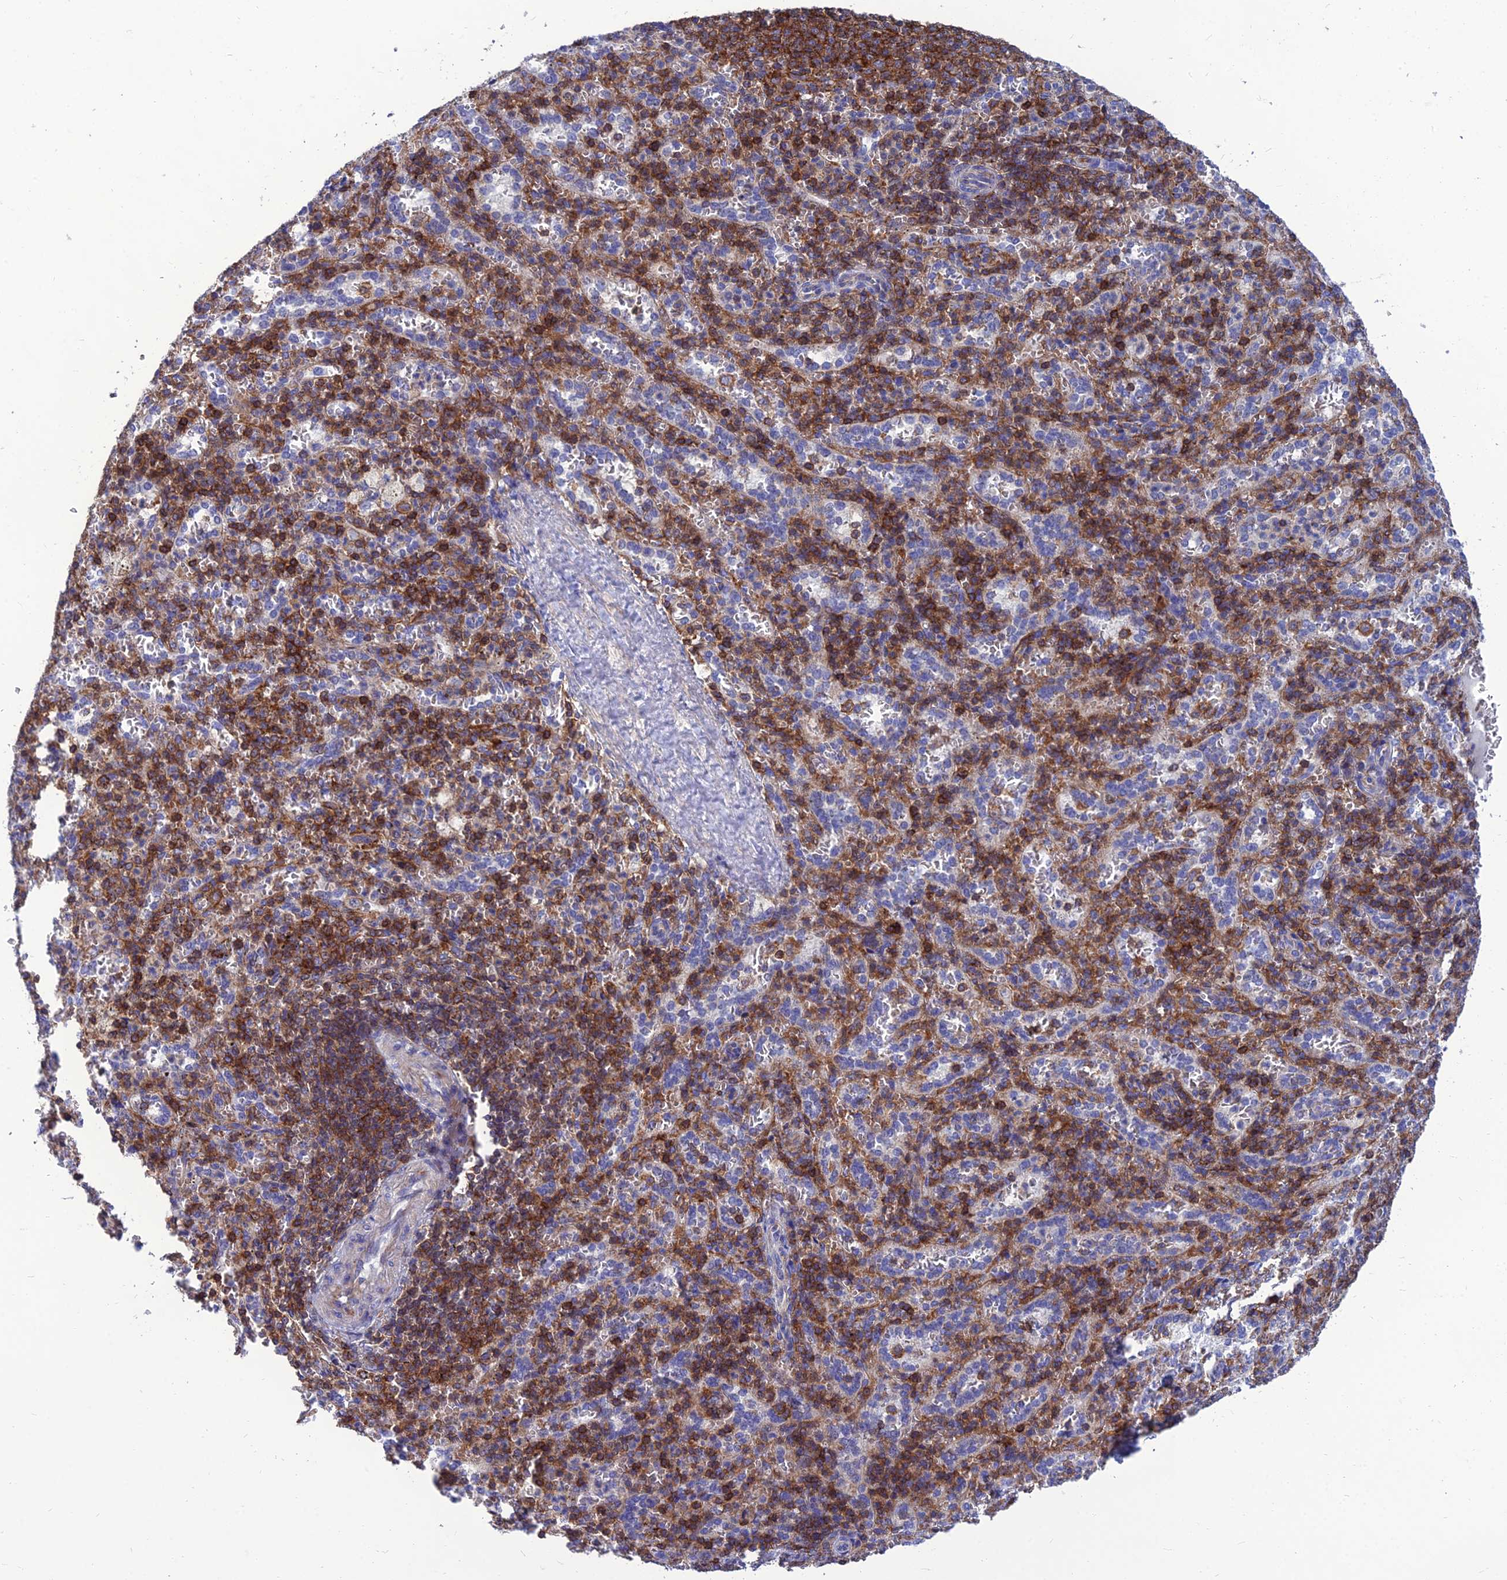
{"staining": {"intensity": "moderate", "quantity": "25%-75%", "location": "cytoplasmic/membranous"}, "tissue": "spleen", "cell_type": "Cells in red pulp", "image_type": "normal", "snomed": [{"axis": "morphology", "description": "Normal tissue, NOS"}, {"axis": "topography", "description": "Spleen"}], "caption": "Protein staining of normal spleen displays moderate cytoplasmic/membranous staining in about 25%-75% of cells in red pulp.", "gene": "PPP1R18", "patient": {"sex": "female", "age": 21}}